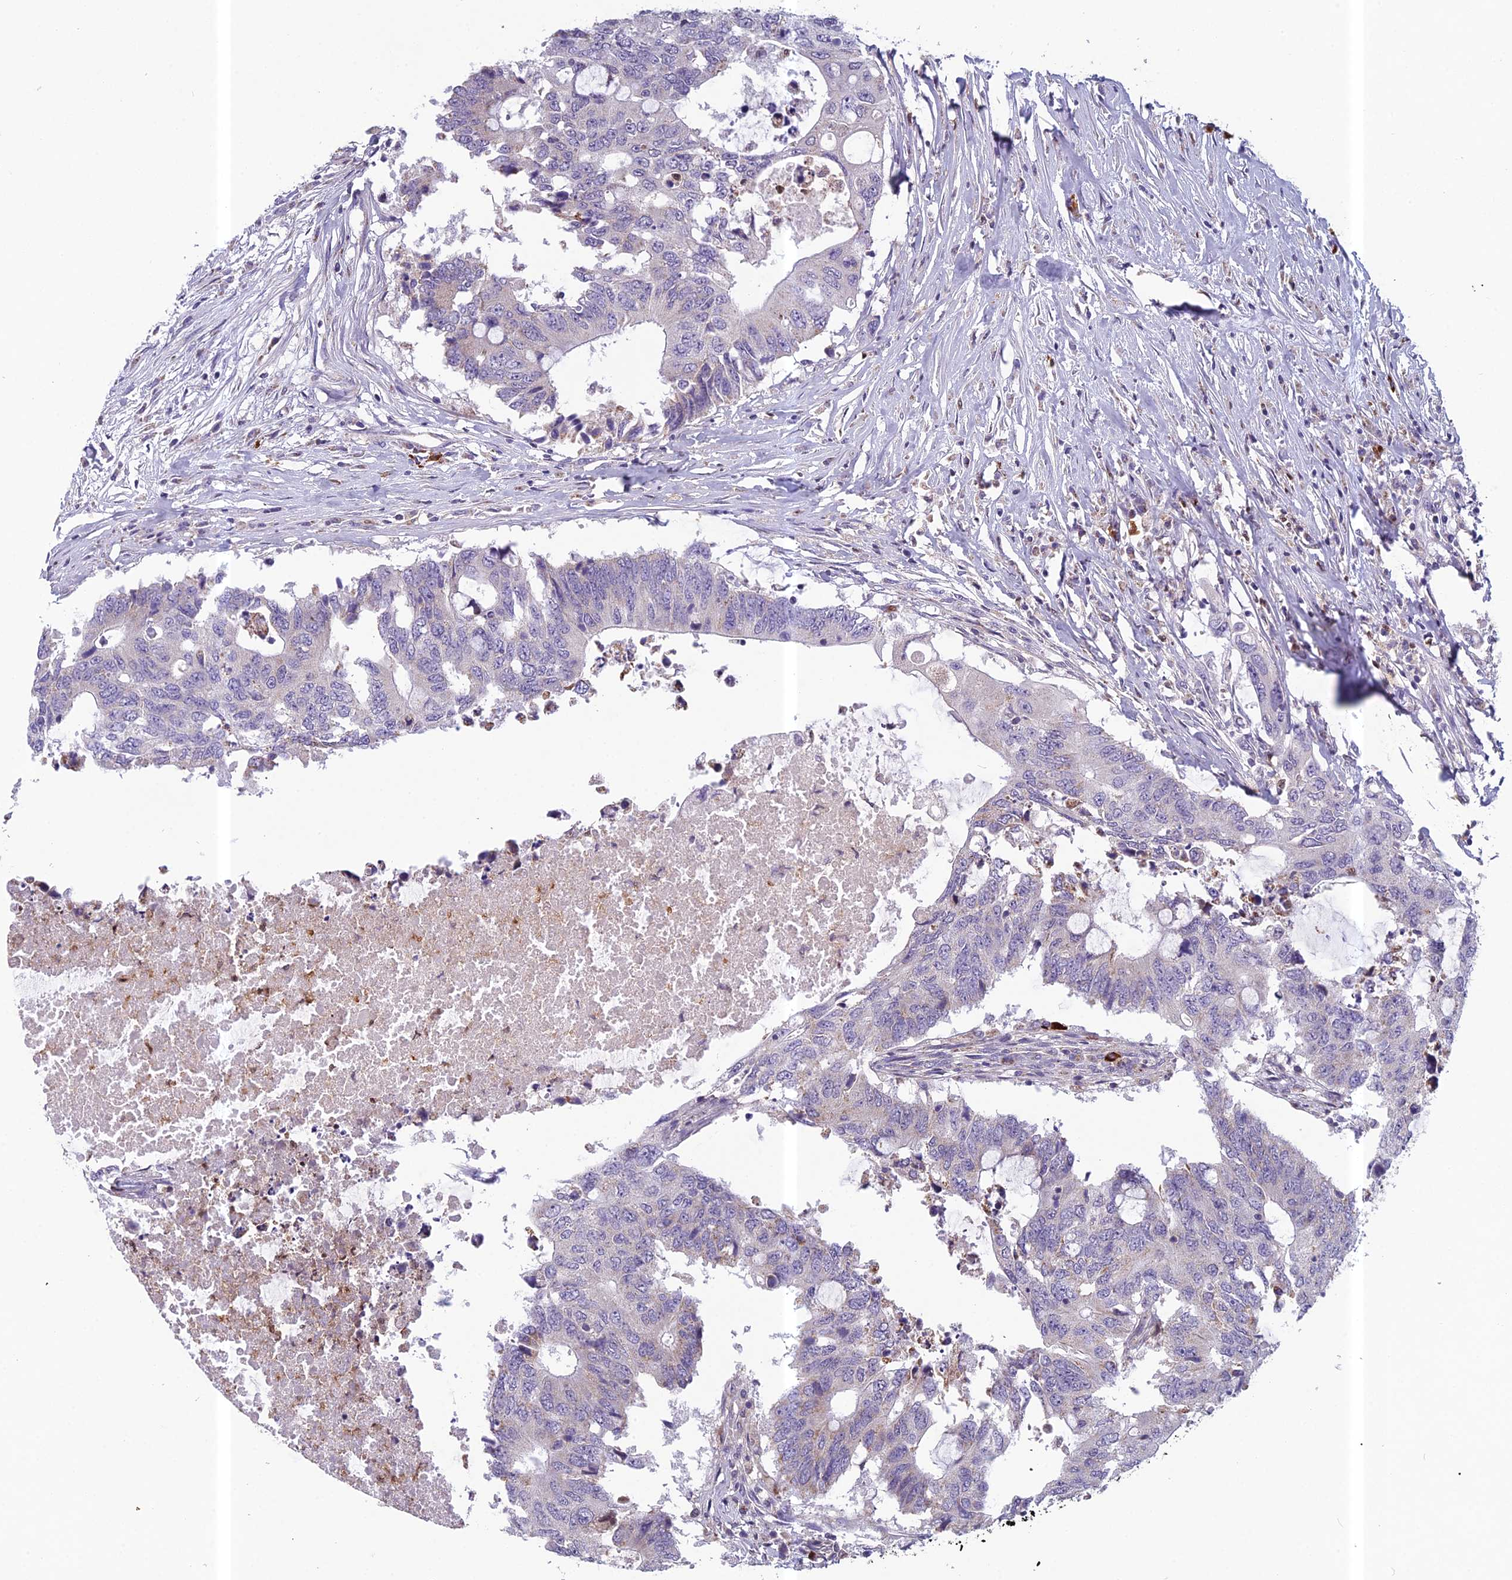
{"staining": {"intensity": "negative", "quantity": "none", "location": "none"}, "tissue": "colorectal cancer", "cell_type": "Tumor cells", "image_type": "cancer", "snomed": [{"axis": "morphology", "description": "Adenocarcinoma, NOS"}, {"axis": "topography", "description": "Colon"}], "caption": "Immunohistochemistry (IHC) of colorectal cancer (adenocarcinoma) exhibits no positivity in tumor cells. Nuclei are stained in blue.", "gene": "ENSG00000188897", "patient": {"sex": "male", "age": 71}}